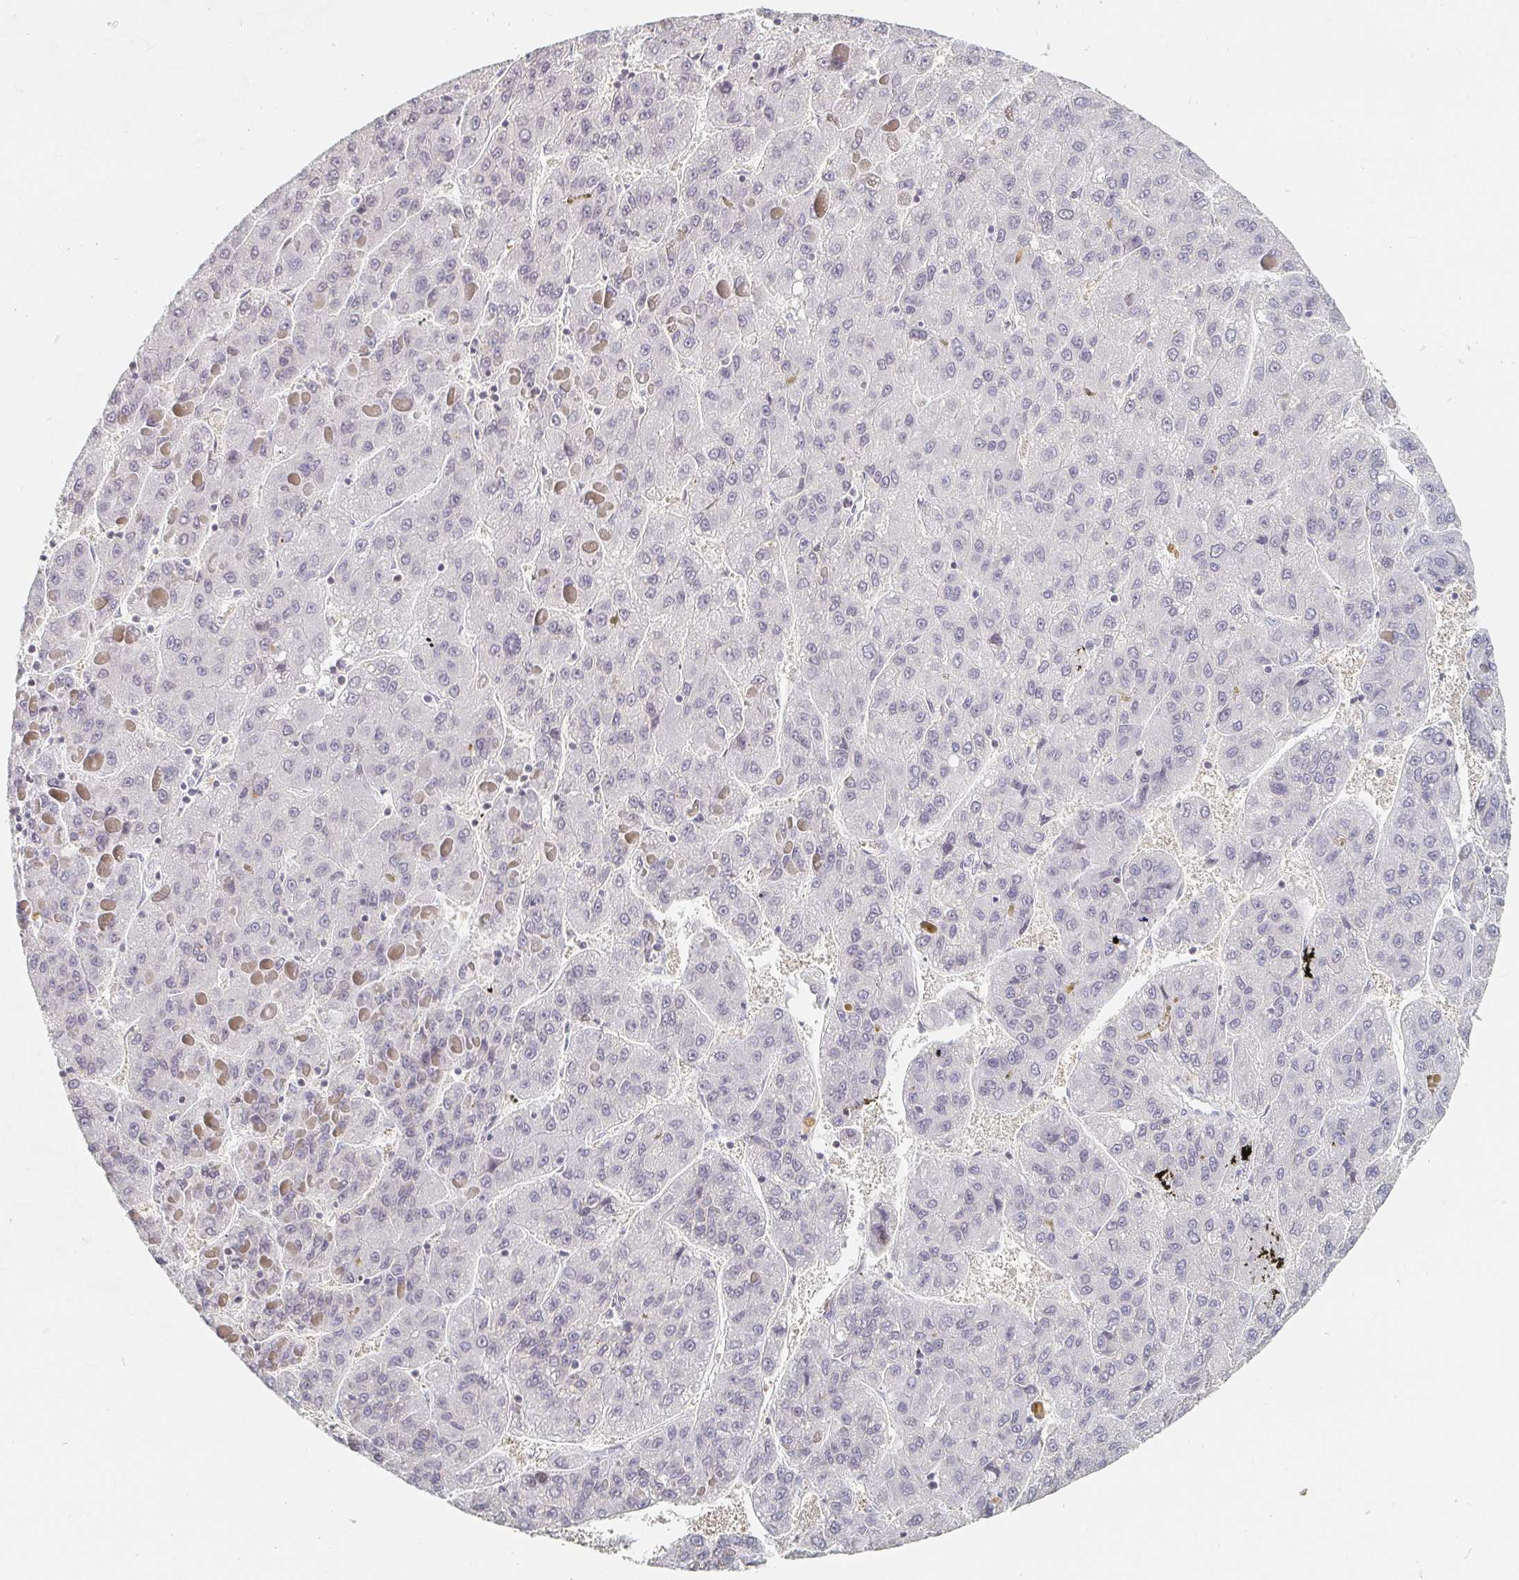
{"staining": {"intensity": "negative", "quantity": "none", "location": "none"}, "tissue": "liver cancer", "cell_type": "Tumor cells", "image_type": "cancer", "snomed": [{"axis": "morphology", "description": "Carcinoma, Hepatocellular, NOS"}, {"axis": "topography", "description": "Liver"}], "caption": "Immunohistochemistry of liver cancer demonstrates no staining in tumor cells.", "gene": "NME9", "patient": {"sex": "female", "age": 82}}